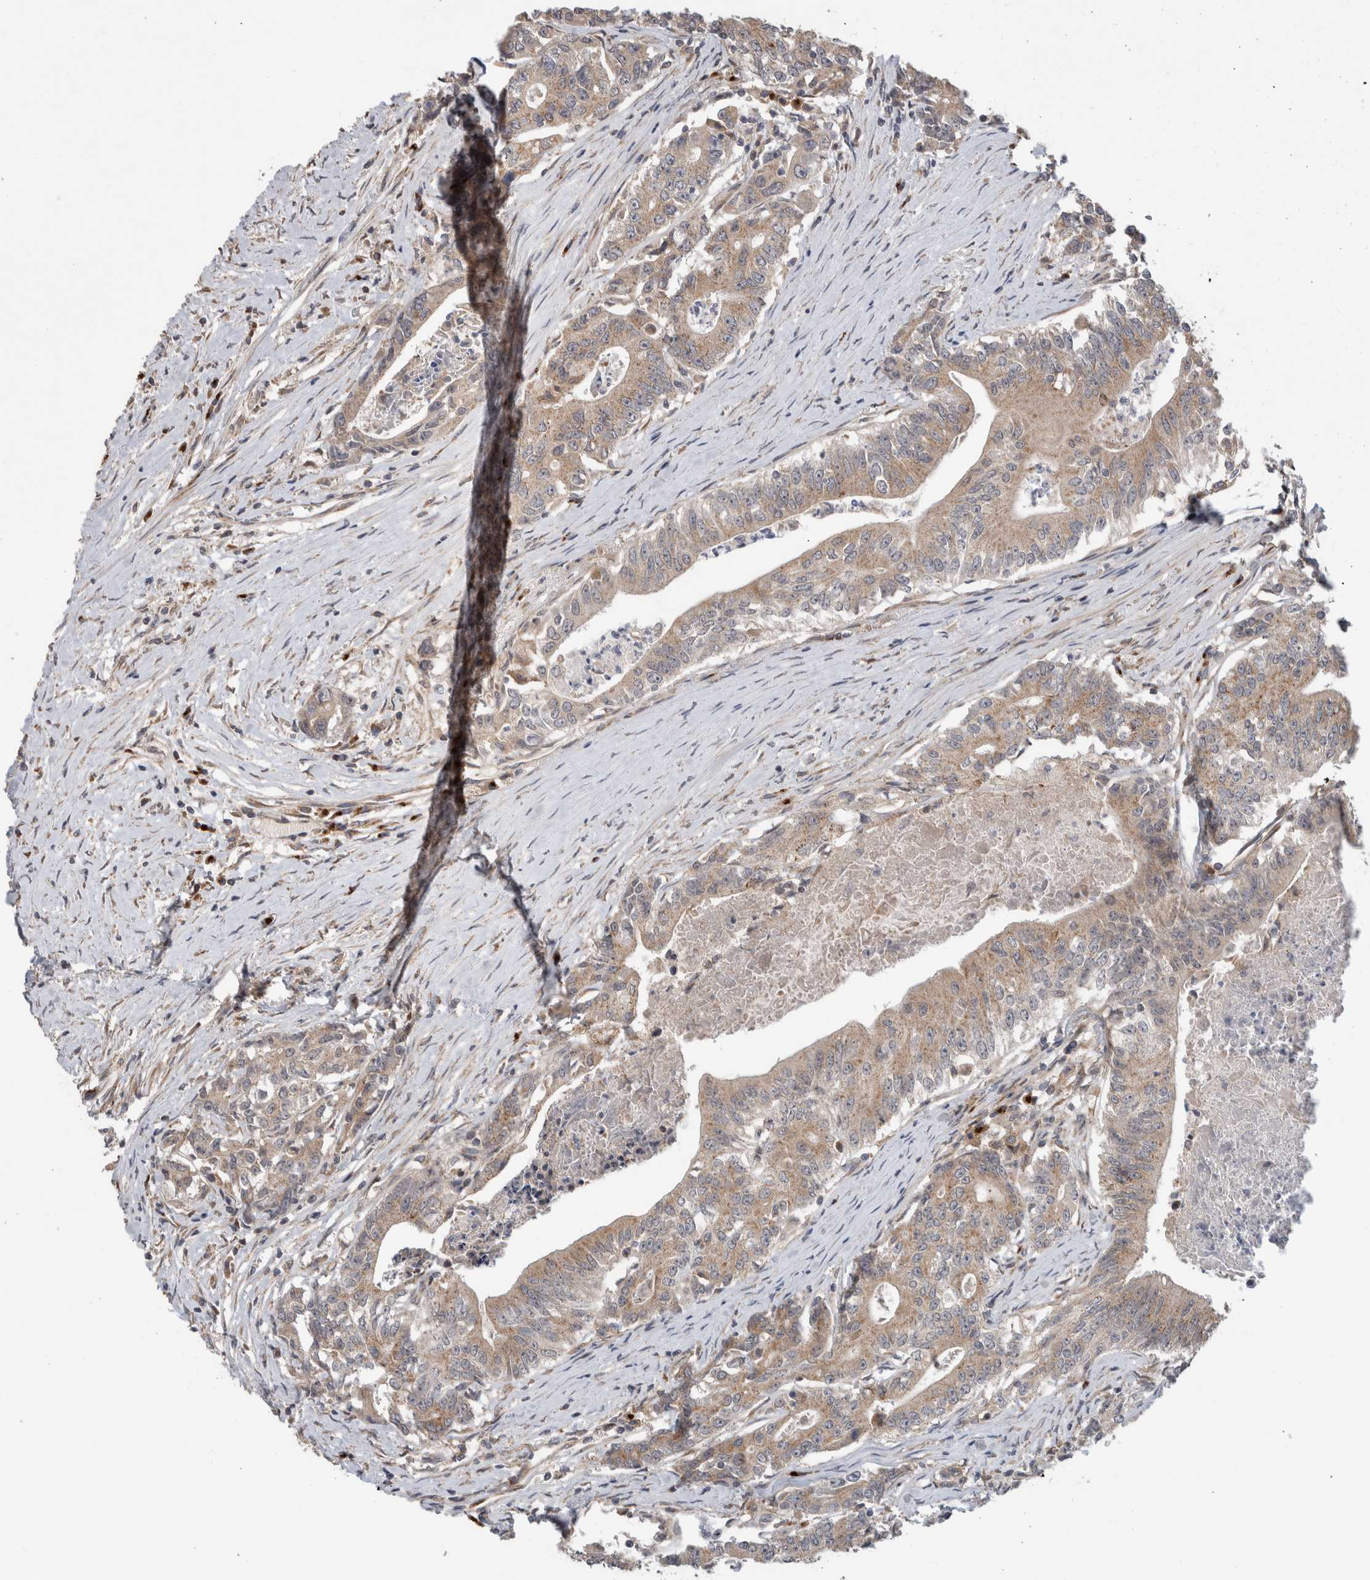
{"staining": {"intensity": "moderate", "quantity": ">75%", "location": "cytoplasmic/membranous"}, "tissue": "colorectal cancer", "cell_type": "Tumor cells", "image_type": "cancer", "snomed": [{"axis": "morphology", "description": "Adenocarcinoma, NOS"}, {"axis": "topography", "description": "Colon"}], "caption": "This photomicrograph displays immunohistochemistry (IHC) staining of colorectal cancer, with medium moderate cytoplasmic/membranous staining in about >75% of tumor cells.", "gene": "TRIM5", "patient": {"sex": "female", "age": 77}}